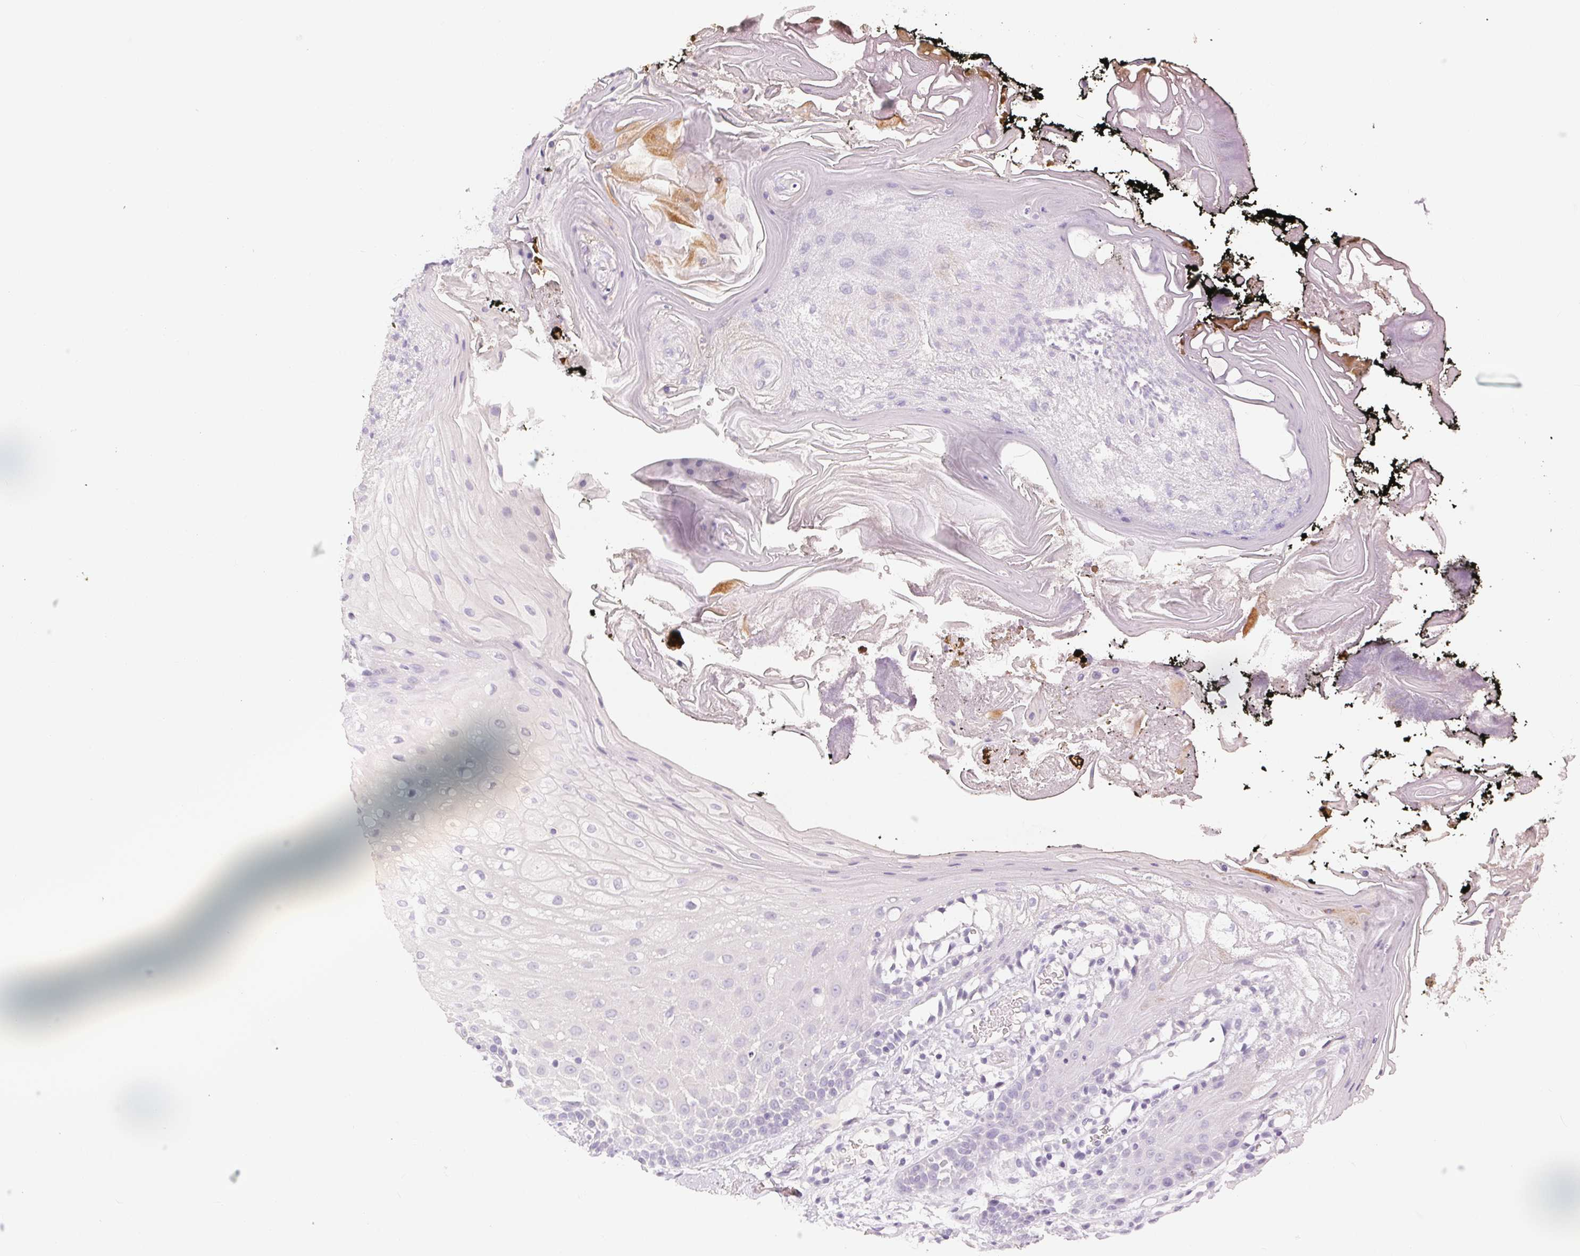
{"staining": {"intensity": "negative", "quantity": "none", "location": "none"}, "tissue": "oral mucosa", "cell_type": "Squamous epithelial cells", "image_type": "normal", "snomed": [{"axis": "morphology", "description": "Normal tissue, NOS"}, {"axis": "morphology", "description": "Squamous cell carcinoma, NOS"}, {"axis": "topography", "description": "Oral tissue"}, {"axis": "topography", "description": "Head-Neck"}], "caption": "Benign oral mucosa was stained to show a protein in brown. There is no significant positivity in squamous epithelial cells.", "gene": "MIOX", "patient": {"sex": "male", "age": 69}}